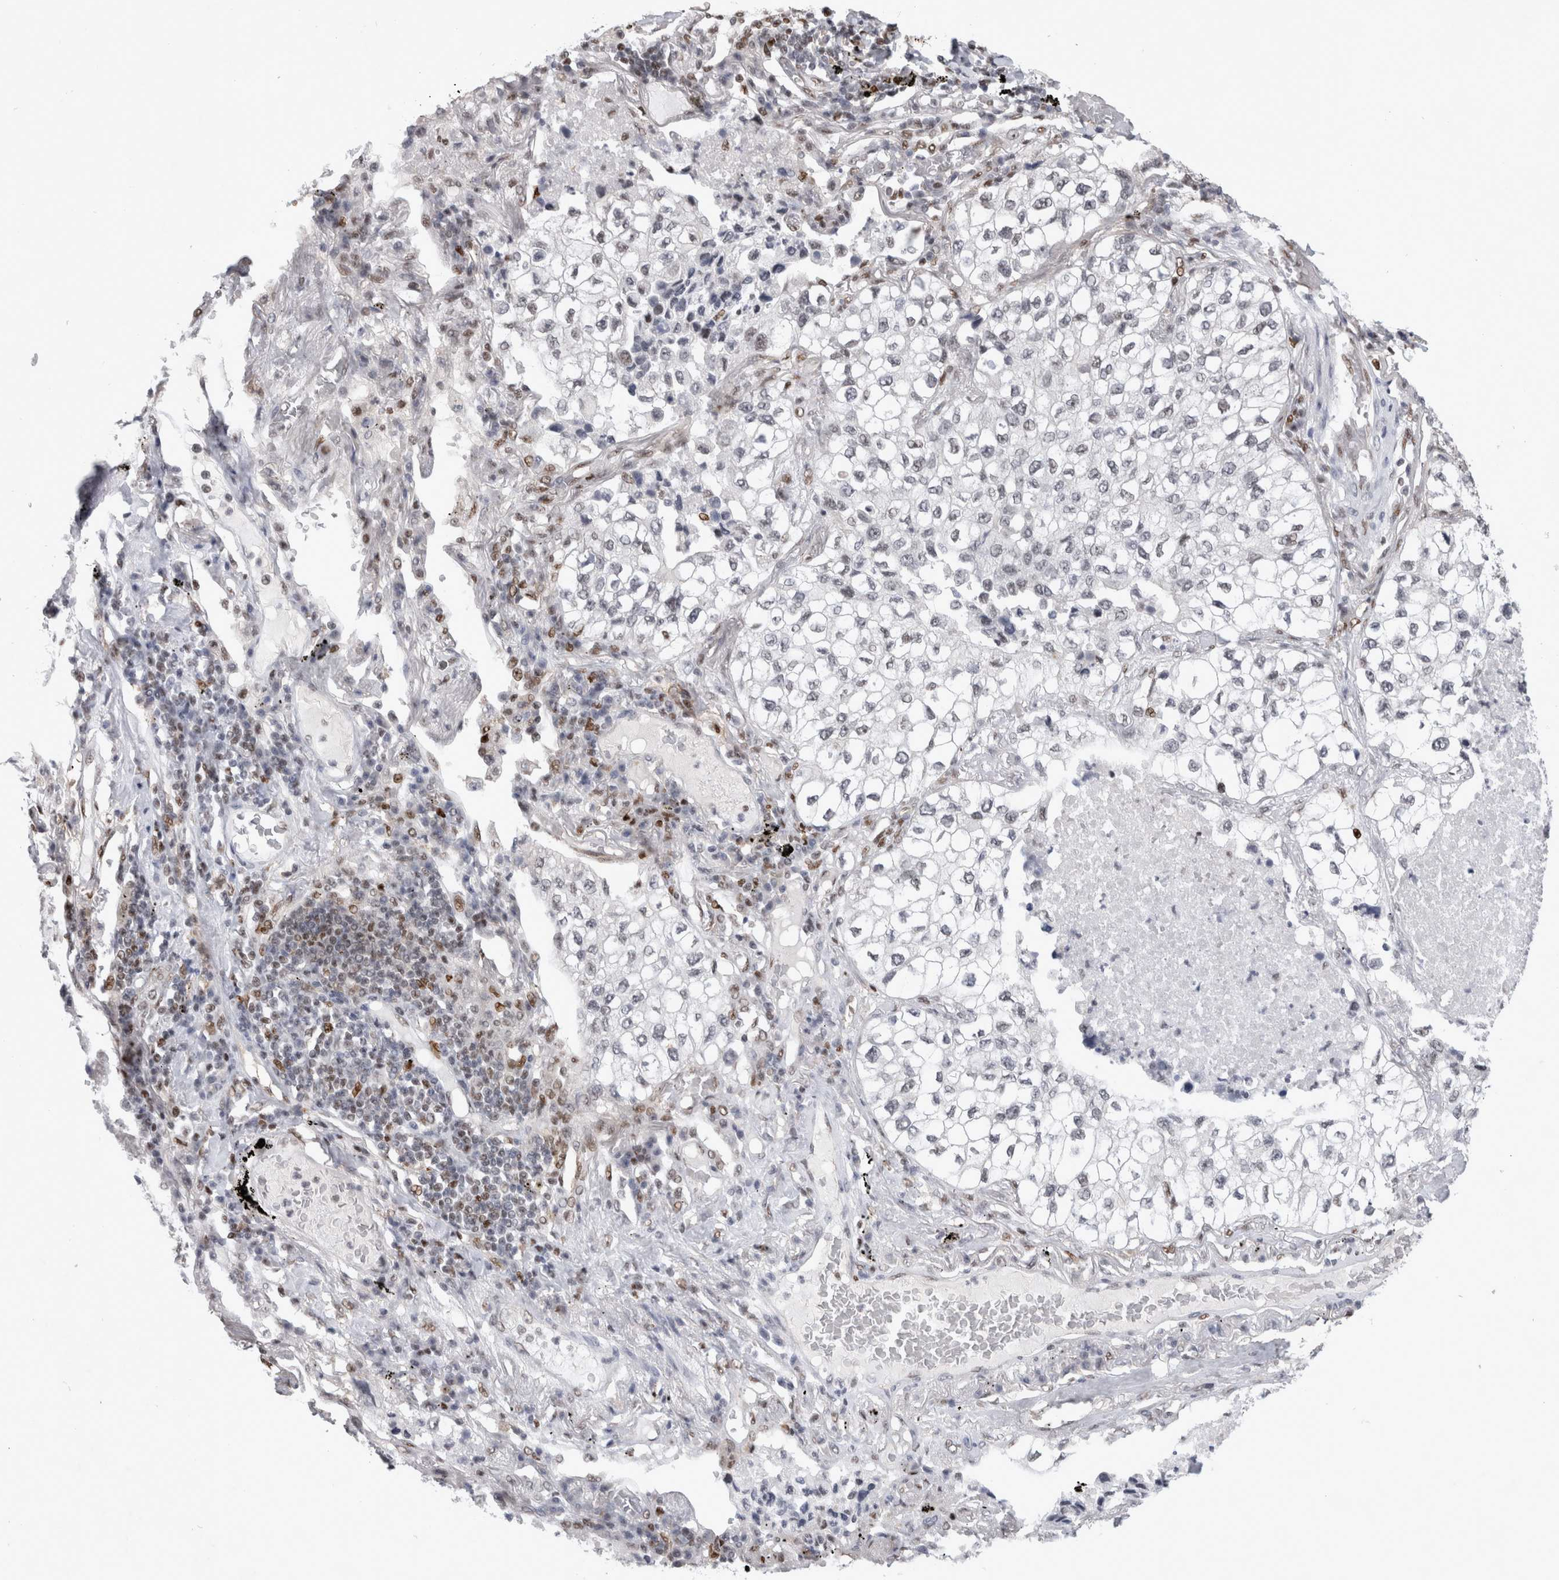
{"staining": {"intensity": "negative", "quantity": "none", "location": "none"}, "tissue": "lung cancer", "cell_type": "Tumor cells", "image_type": "cancer", "snomed": [{"axis": "morphology", "description": "Adenocarcinoma, NOS"}, {"axis": "topography", "description": "Lung"}], "caption": "The histopathology image demonstrates no staining of tumor cells in lung cancer. Nuclei are stained in blue.", "gene": "SRARP", "patient": {"sex": "male", "age": 63}}